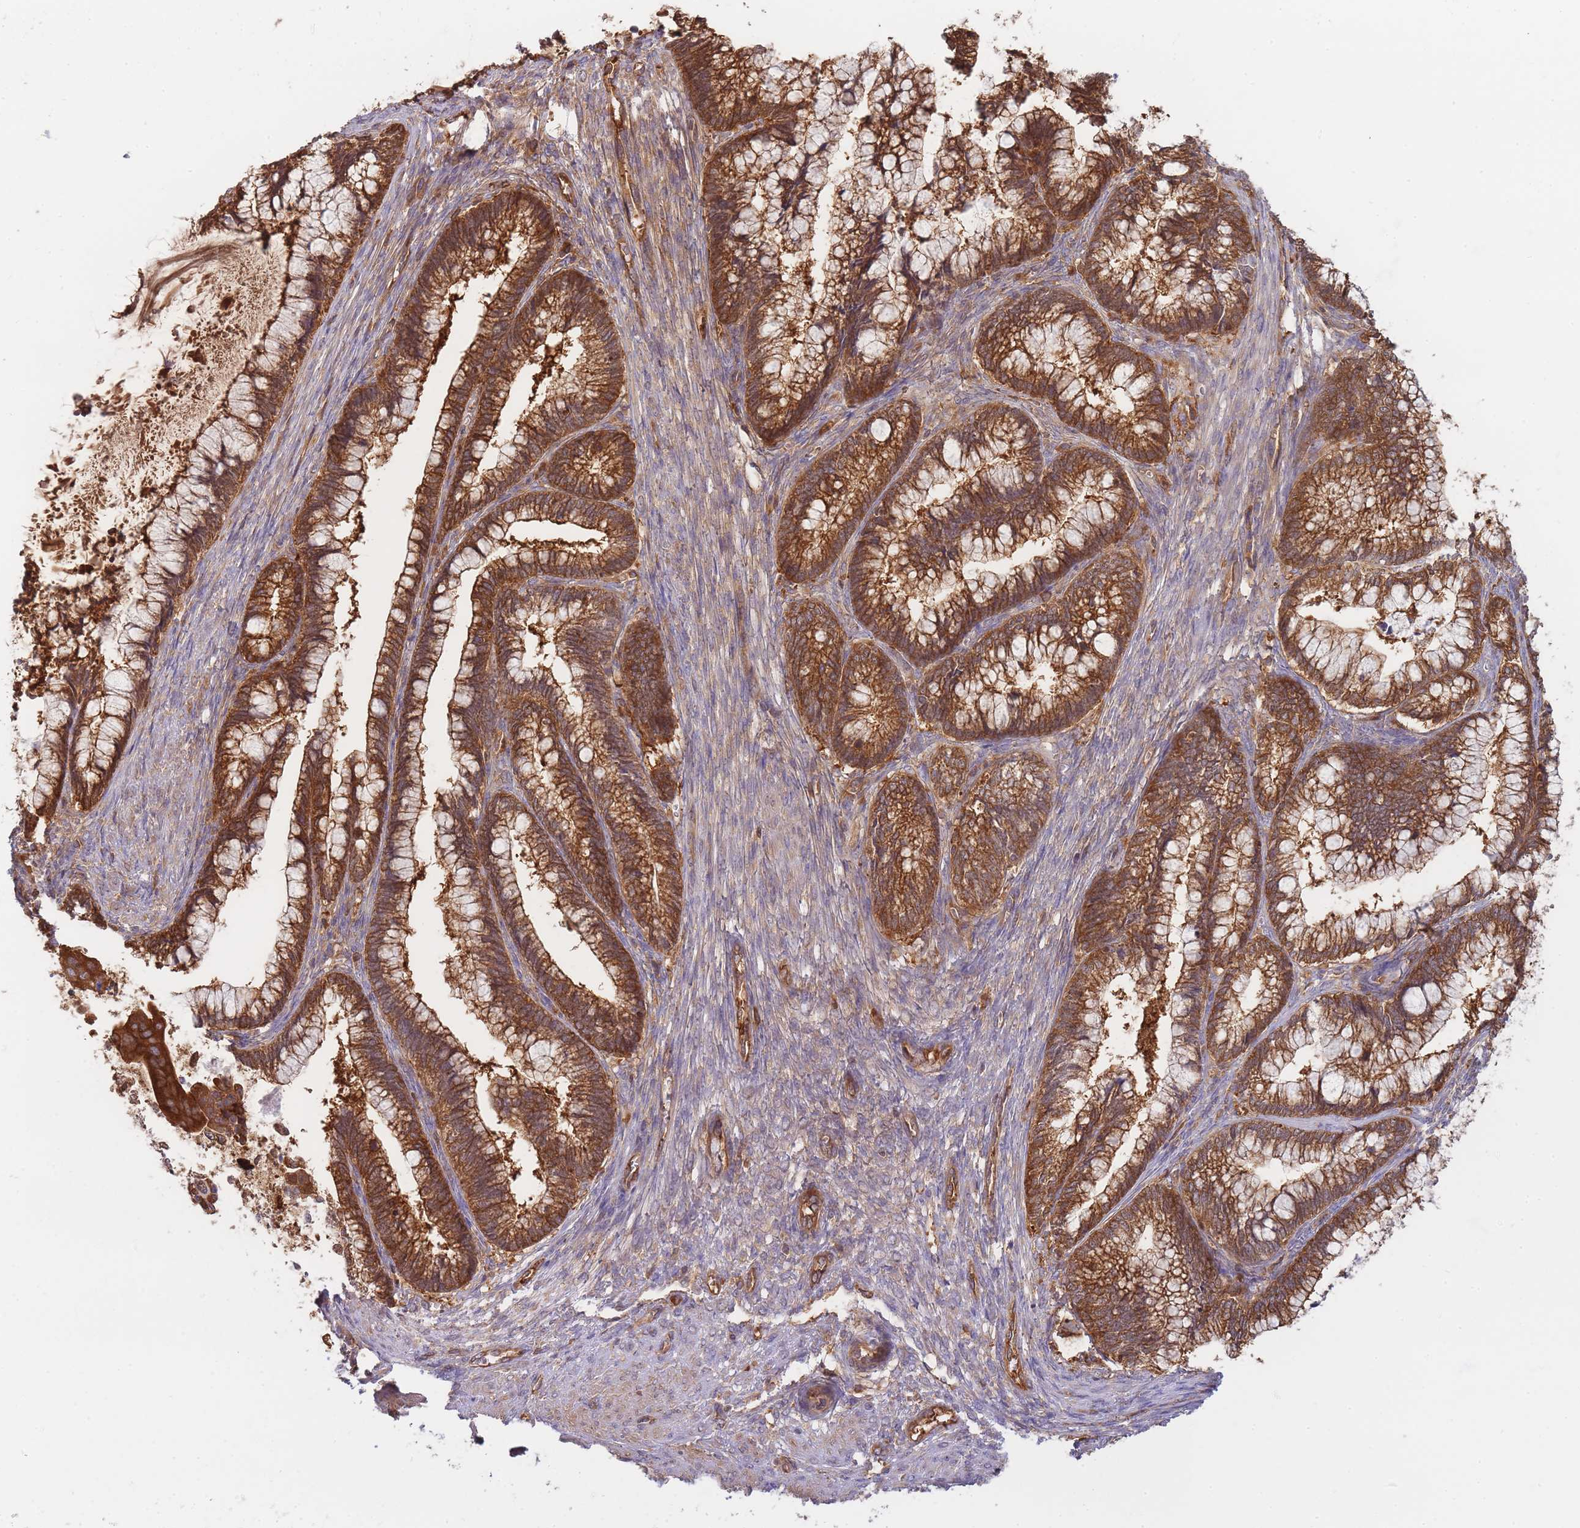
{"staining": {"intensity": "strong", "quantity": ">75%", "location": "cytoplasmic/membranous"}, "tissue": "cervical cancer", "cell_type": "Tumor cells", "image_type": "cancer", "snomed": [{"axis": "morphology", "description": "Adenocarcinoma, NOS"}, {"axis": "topography", "description": "Cervix"}], "caption": "The image reveals immunohistochemical staining of cervical cancer (adenocarcinoma). There is strong cytoplasmic/membranous expression is seen in about >75% of tumor cells. (Brightfield microscopy of DAB IHC at high magnification).", "gene": "SLC4A9", "patient": {"sex": "female", "age": 44}}